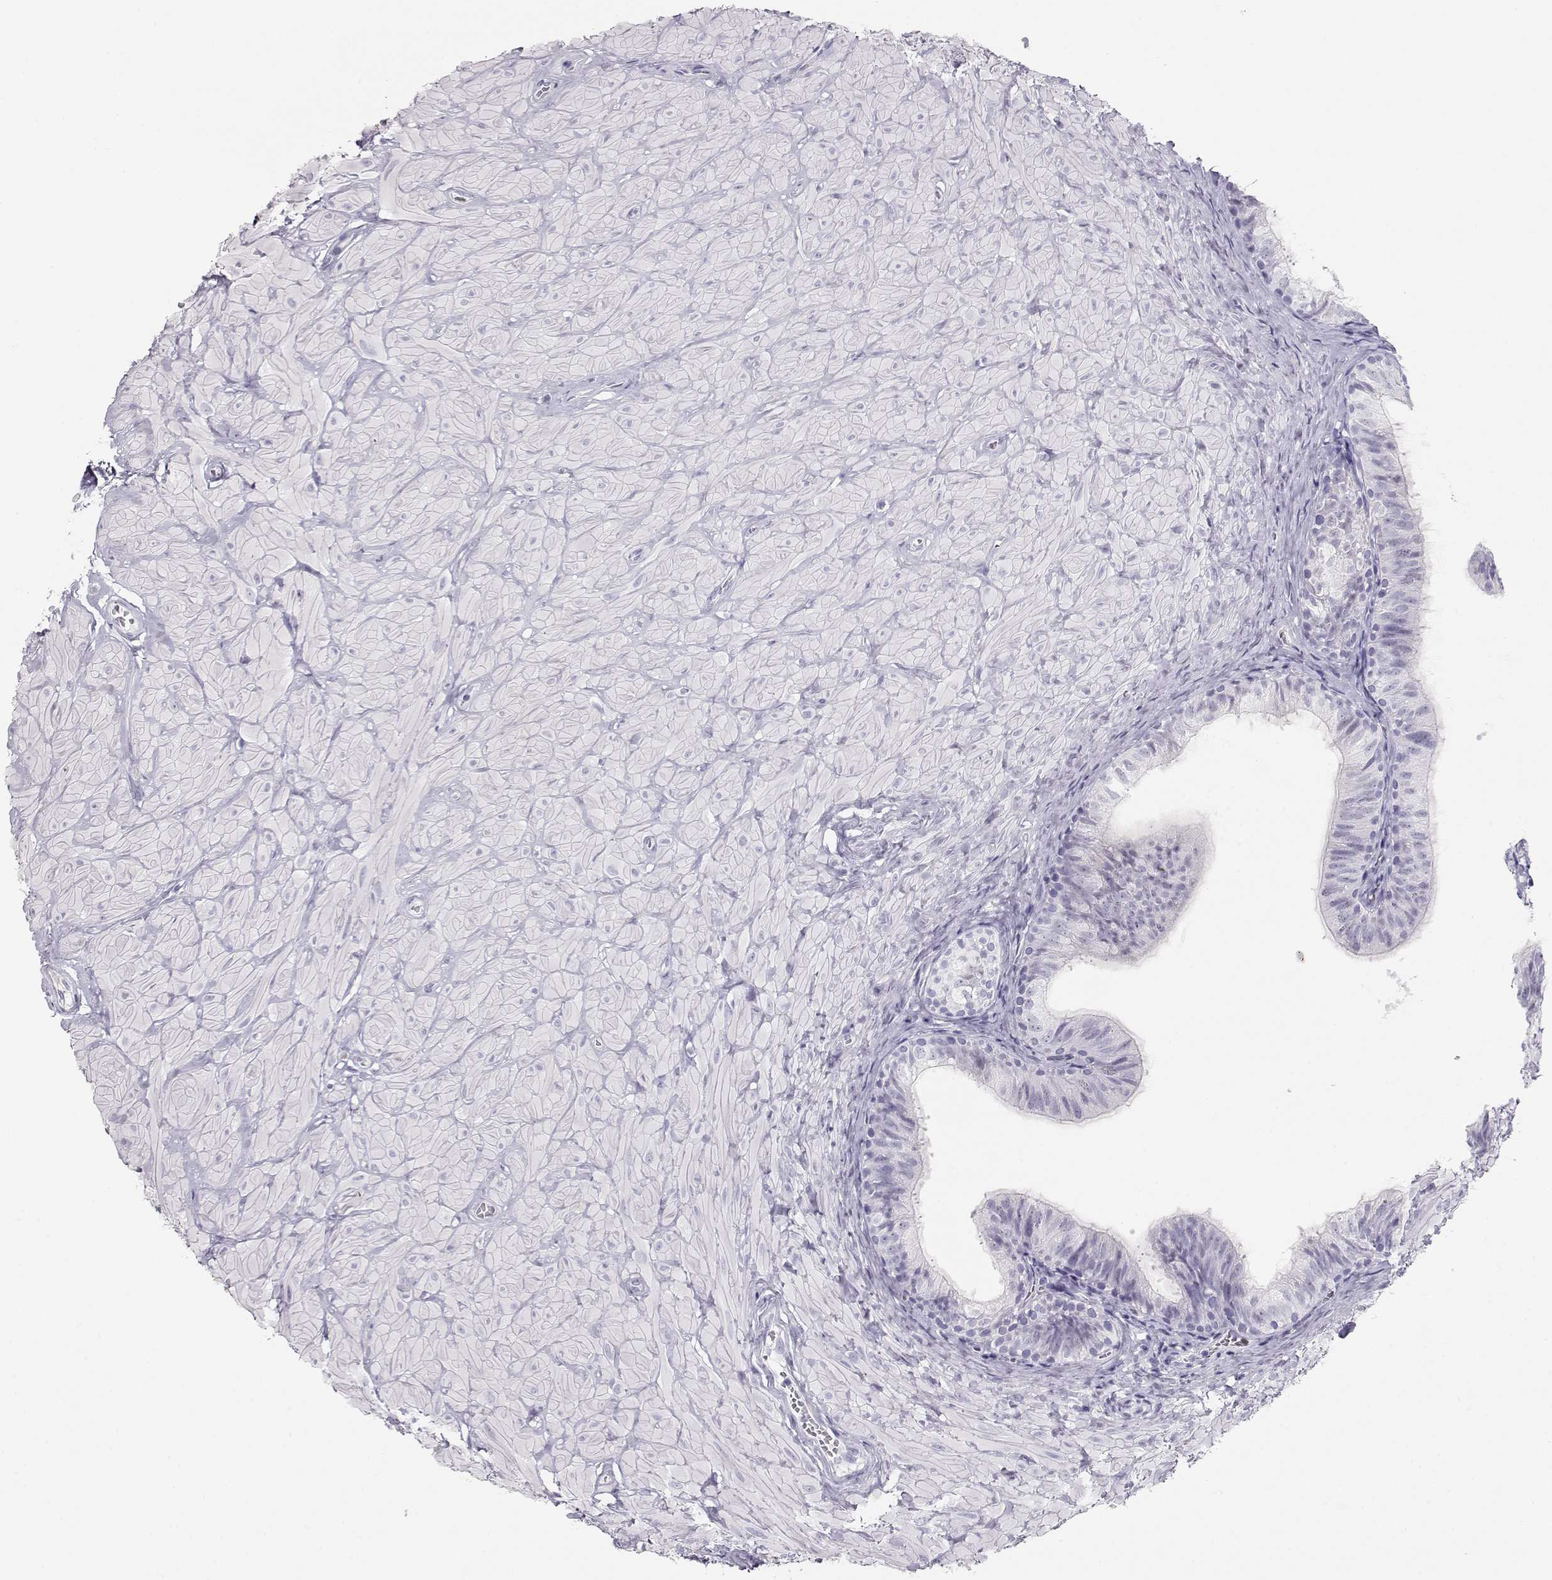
{"staining": {"intensity": "negative", "quantity": "none", "location": "none"}, "tissue": "epididymis", "cell_type": "Glandular cells", "image_type": "normal", "snomed": [{"axis": "morphology", "description": "Normal tissue, NOS"}, {"axis": "topography", "description": "Epididymis"}, {"axis": "topography", "description": "Vas deferens"}], "caption": "Normal epididymis was stained to show a protein in brown. There is no significant expression in glandular cells. (DAB (3,3'-diaminobenzidine) immunohistochemistry with hematoxylin counter stain).", "gene": "TKTL1", "patient": {"sex": "male", "age": 23}}